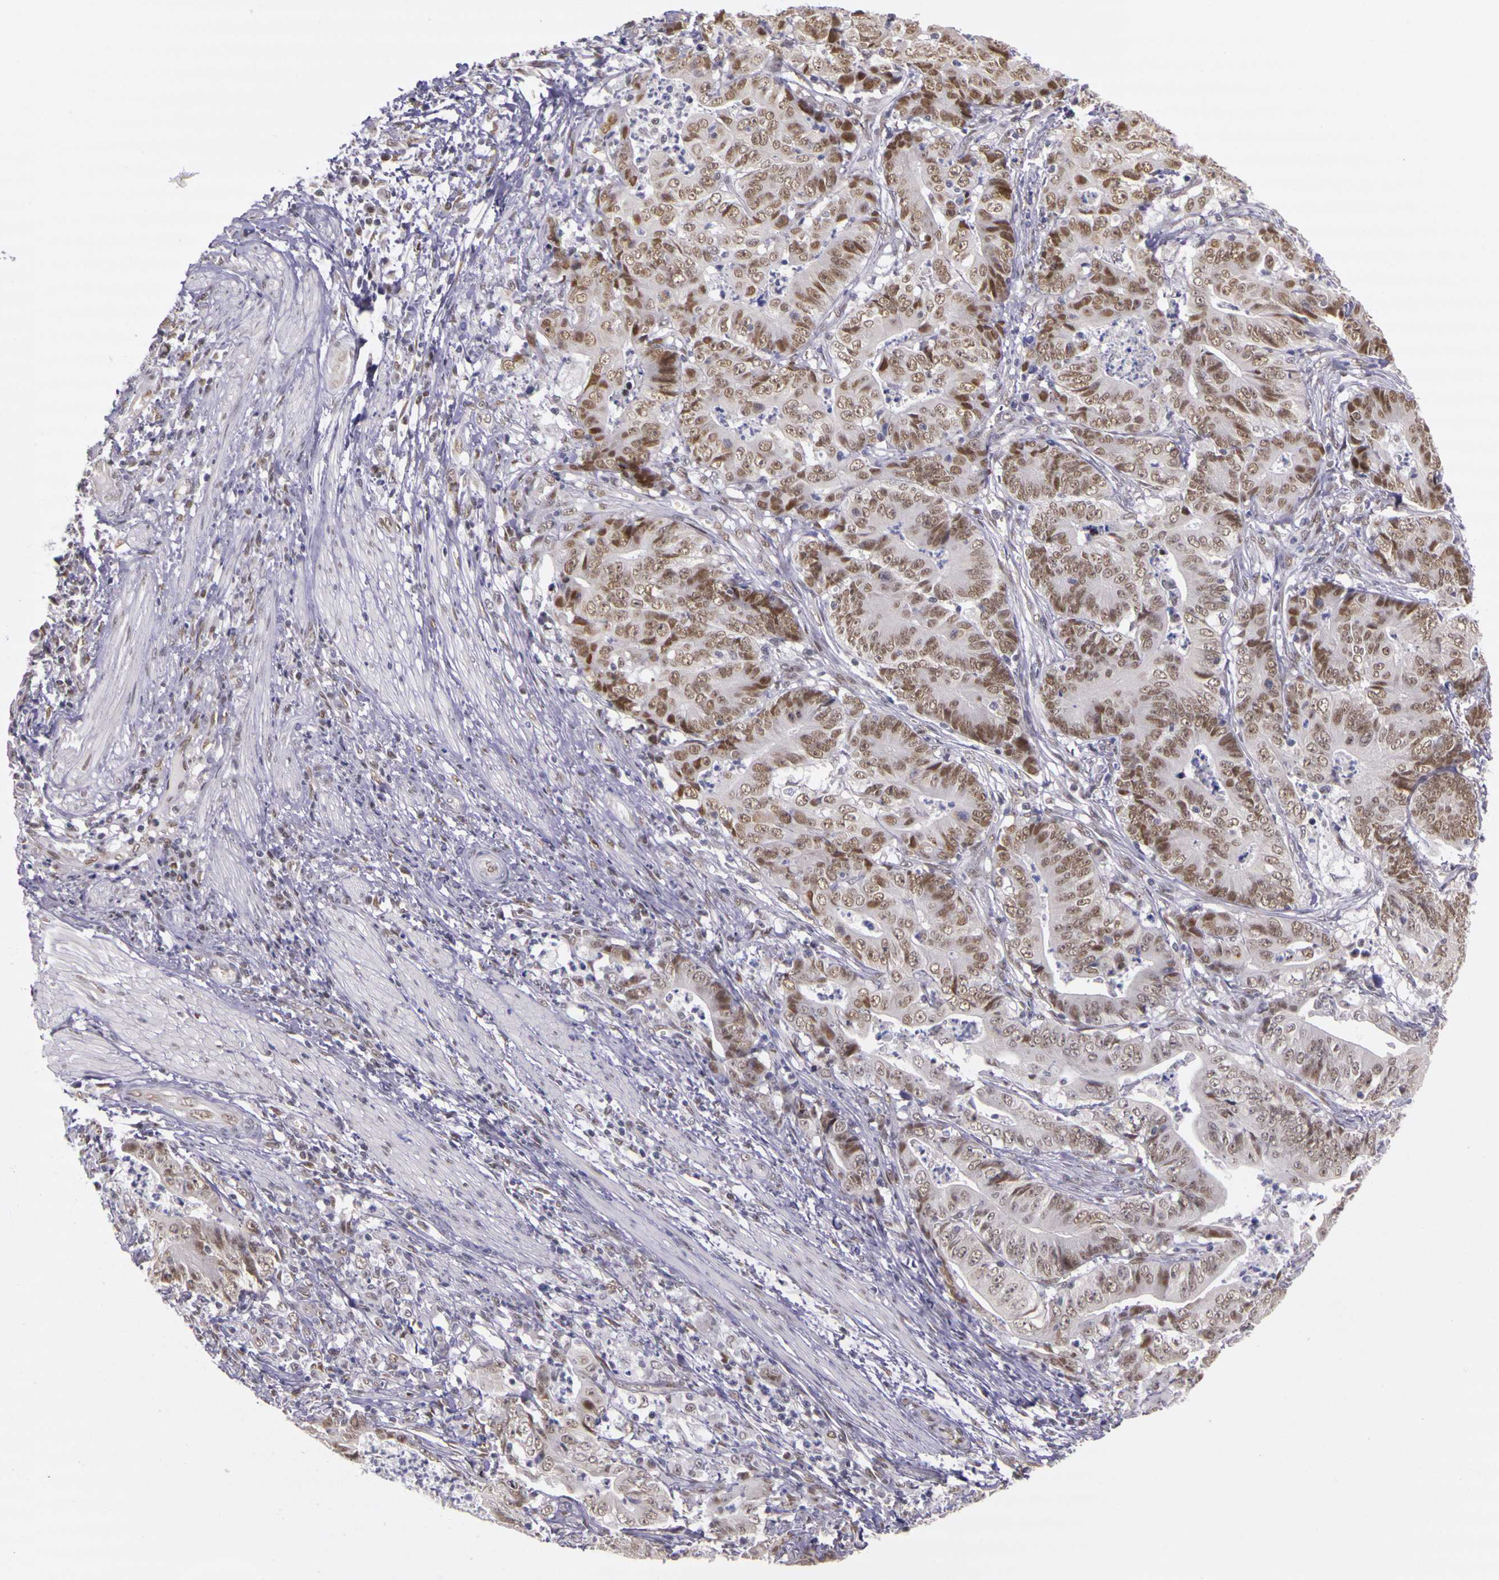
{"staining": {"intensity": "moderate", "quantity": ">75%", "location": "nuclear"}, "tissue": "stomach cancer", "cell_type": "Tumor cells", "image_type": "cancer", "snomed": [{"axis": "morphology", "description": "Adenocarcinoma, NOS"}, {"axis": "topography", "description": "Stomach, lower"}], "caption": "Immunohistochemical staining of human stomach cancer (adenocarcinoma) exhibits medium levels of moderate nuclear staining in approximately >75% of tumor cells. (Stains: DAB (3,3'-diaminobenzidine) in brown, nuclei in blue, Microscopy: brightfield microscopy at high magnification).", "gene": "WDR13", "patient": {"sex": "female", "age": 86}}